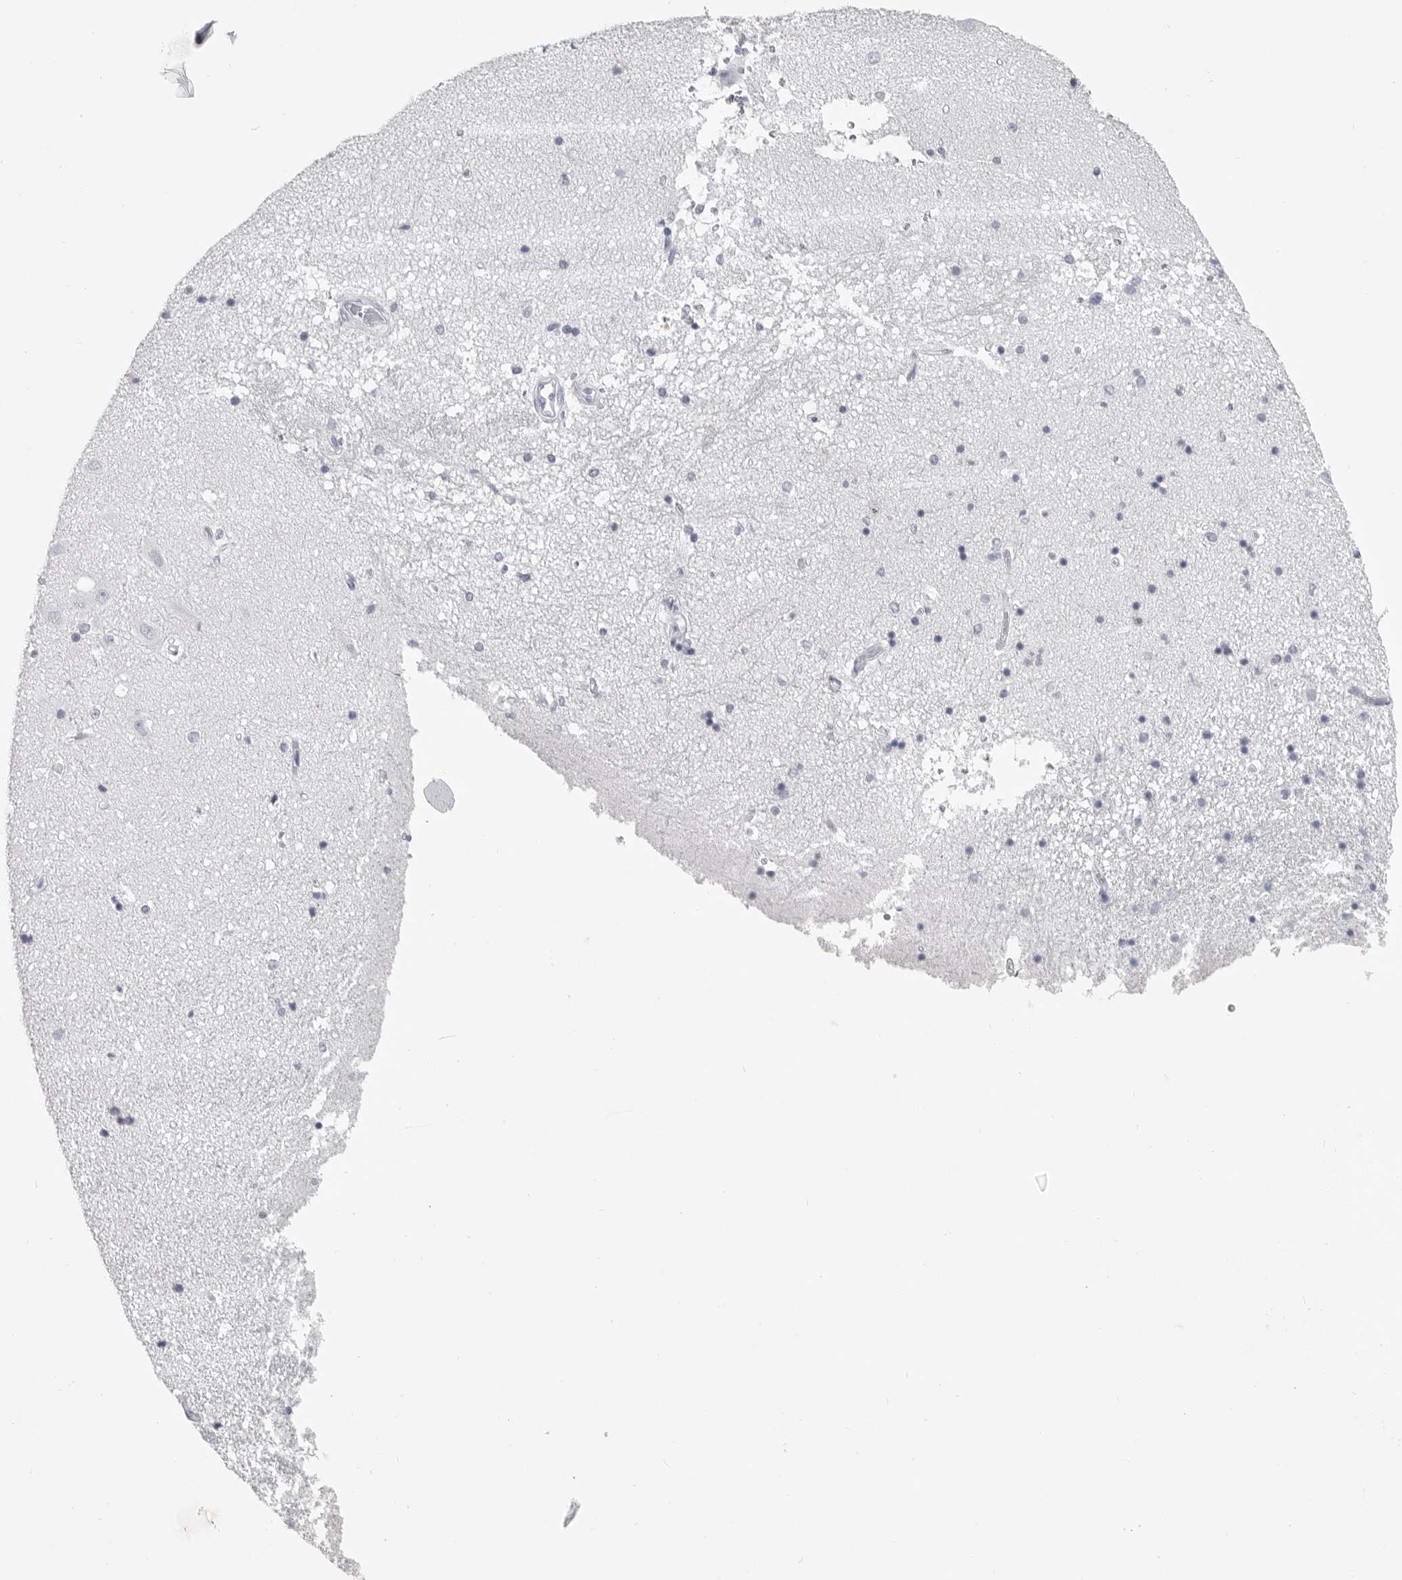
{"staining": {"intensity": "negative", "quantity": "none", "location": "none"}, "tissue": "hippocampus", "cell_type": "Glial cells", "image_type": "normal", "snomed": [{"axis": "morphology", "description": "Normal tissue, NOS"}, {"axis": "topography", "description": "Hippocampus"}], "caption": "The IHC histopathology image has no significant staining in glial cells of hippocampus.", "gene": "LY6D", "patient": {"sex": "male", "age": 45}}